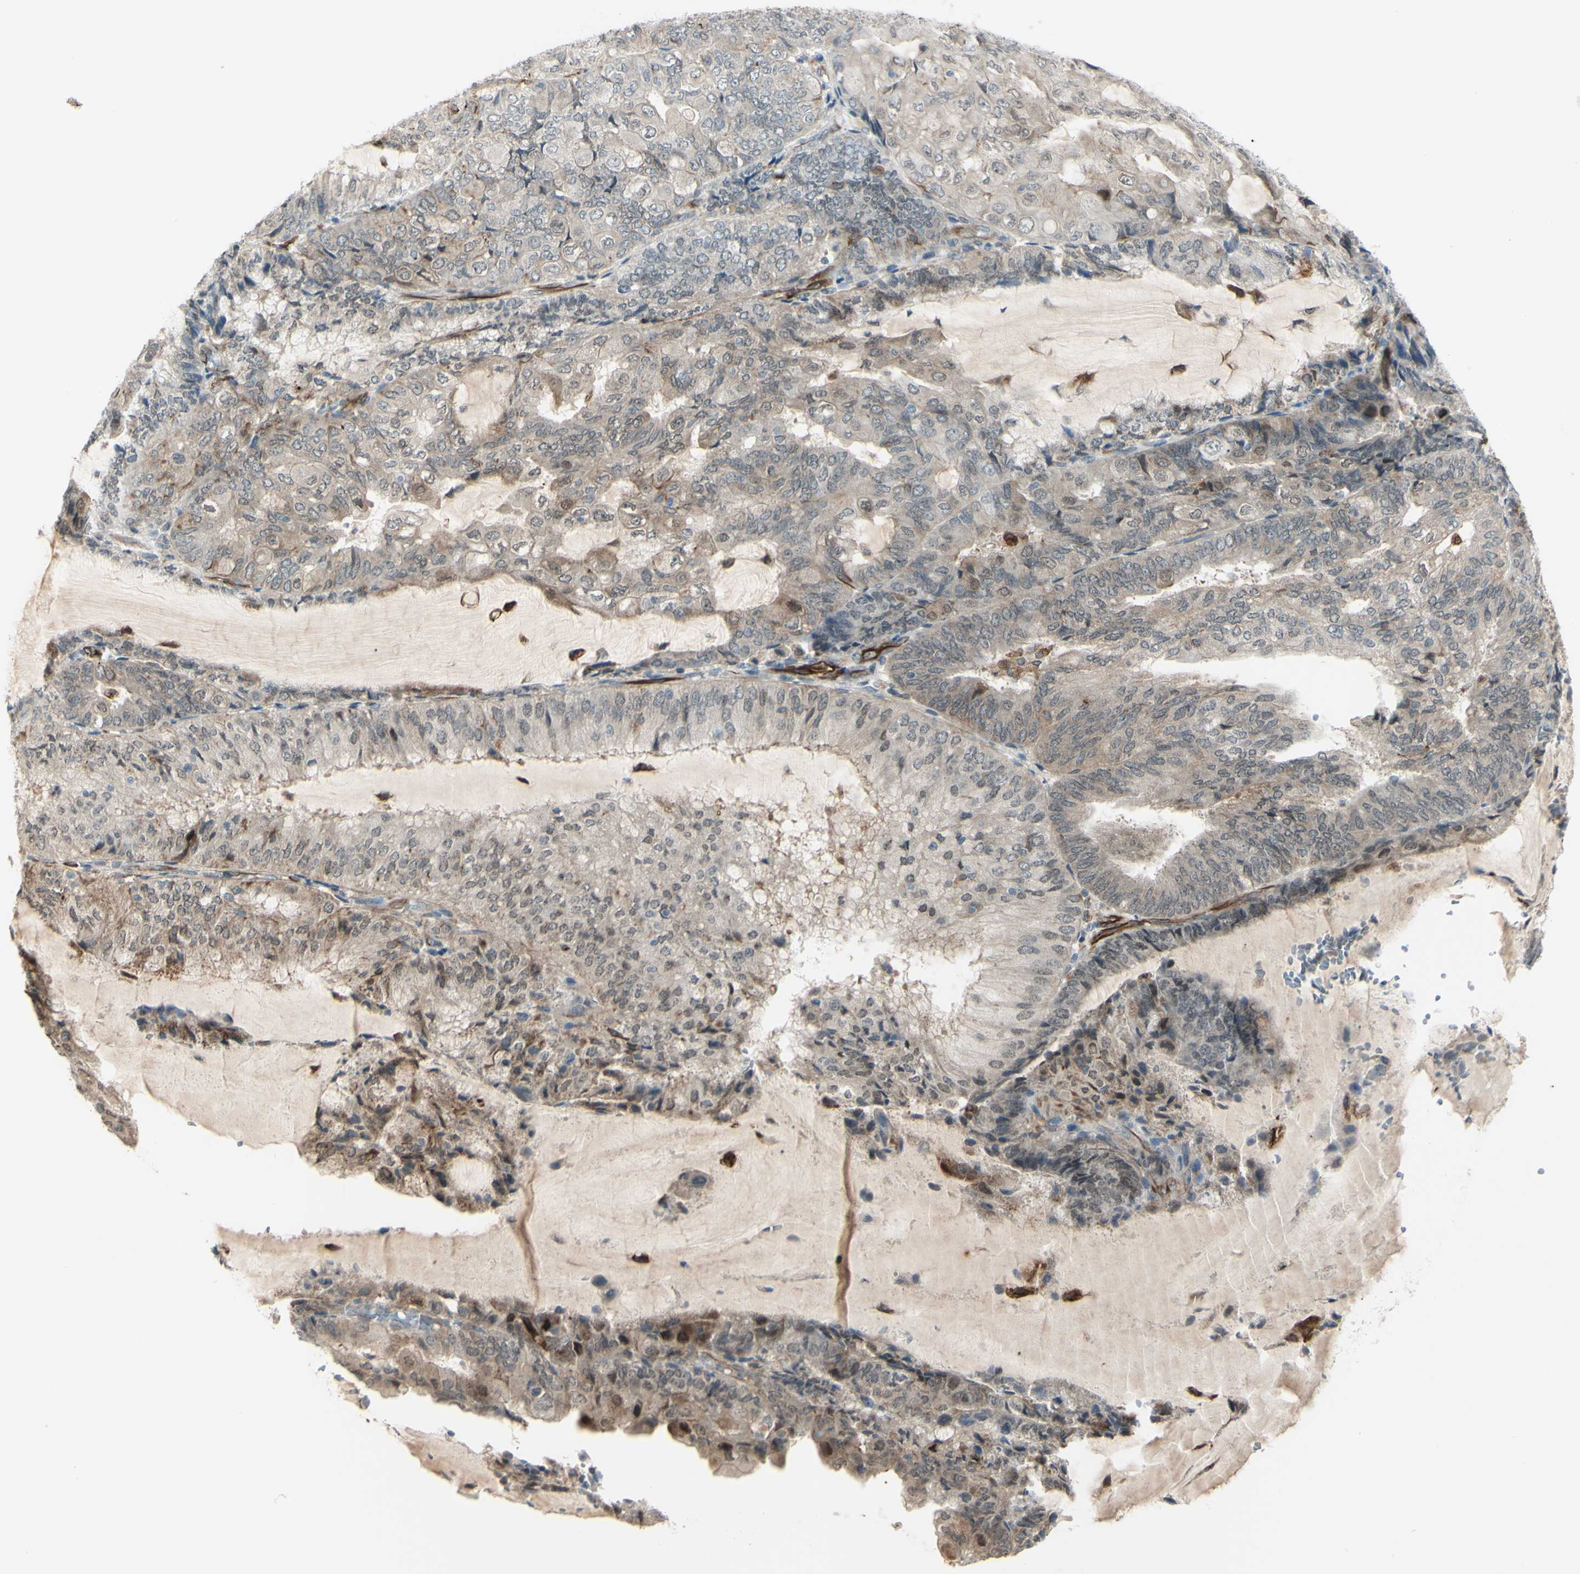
{"staining": {"intensity": "weak", "quantity": "<25%", "location": "cytoplasmic/membranous"}, "tissue": "endometrial cancer", "cell_type": "Tumor cells", "image_type": "cancer", "snomed": [{"axis": "morphology", "description": "Adenocarcinoma, NOS"}, {"axis": "topography", "description": "Endometrium"}], "caption": "IHC photomicrograph of neoplastic tissue: adenocarcinoma (endometrial) stained with DAB (3,3'-diaminobenzidine) reveals no significant protein staining in tumor cells.", "gene": "FGFR2", "patient": {"sex": "female", "age": 81}}